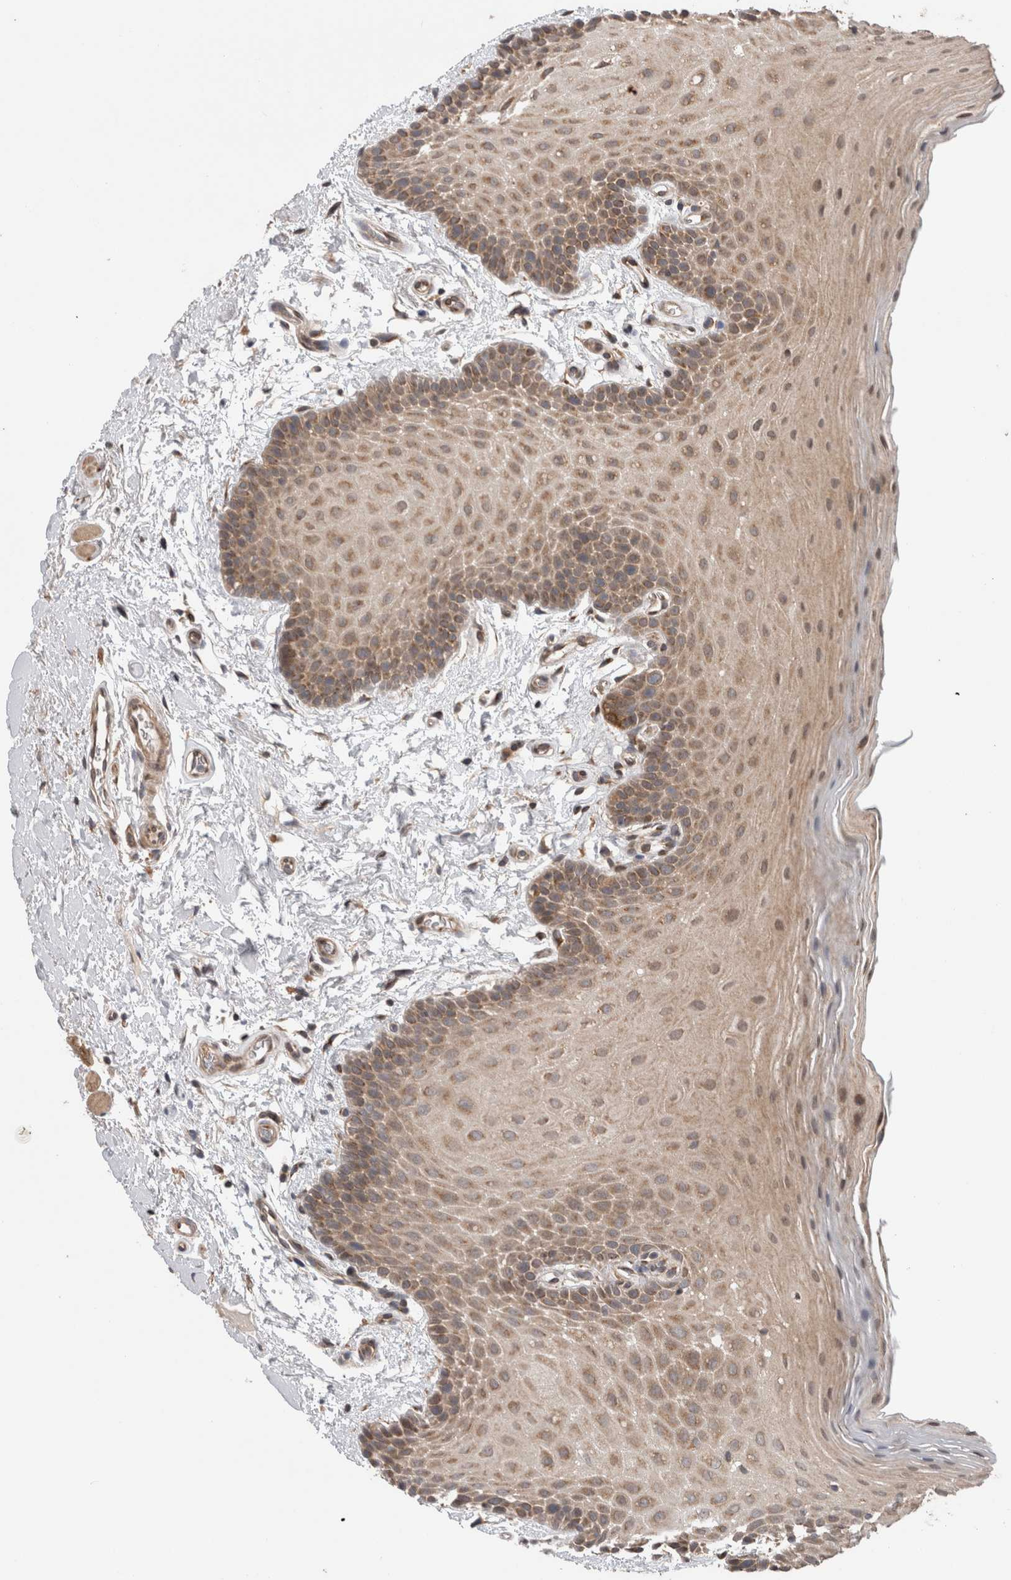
{"staining": {"intensity": "moderate", "quantity": ">75%", "location": "cytoplasmic/membranous"}, "tissue": "oral mucosa", "cell_type": "Squamous epithelial cells", "image_type": "normal", "snomed": [{"axis": "morphology", "description": "Normal tissue, NOS"}, {"axis": "topography", "description": "Oral tissue"}], "caption": "High-magnification brightfield microscopy of benign oral mucosa stained with DAB (3,3'-diaminobenzidine) (brown) and counterstained with hematoxylin (blue). squamous epithelial cells exhibit moderate cytoplasmic/membranous expression is appreciated in about>75% of cells.", "gene": "TRIM5", "patient": {"sex": "male", "age": 62}}